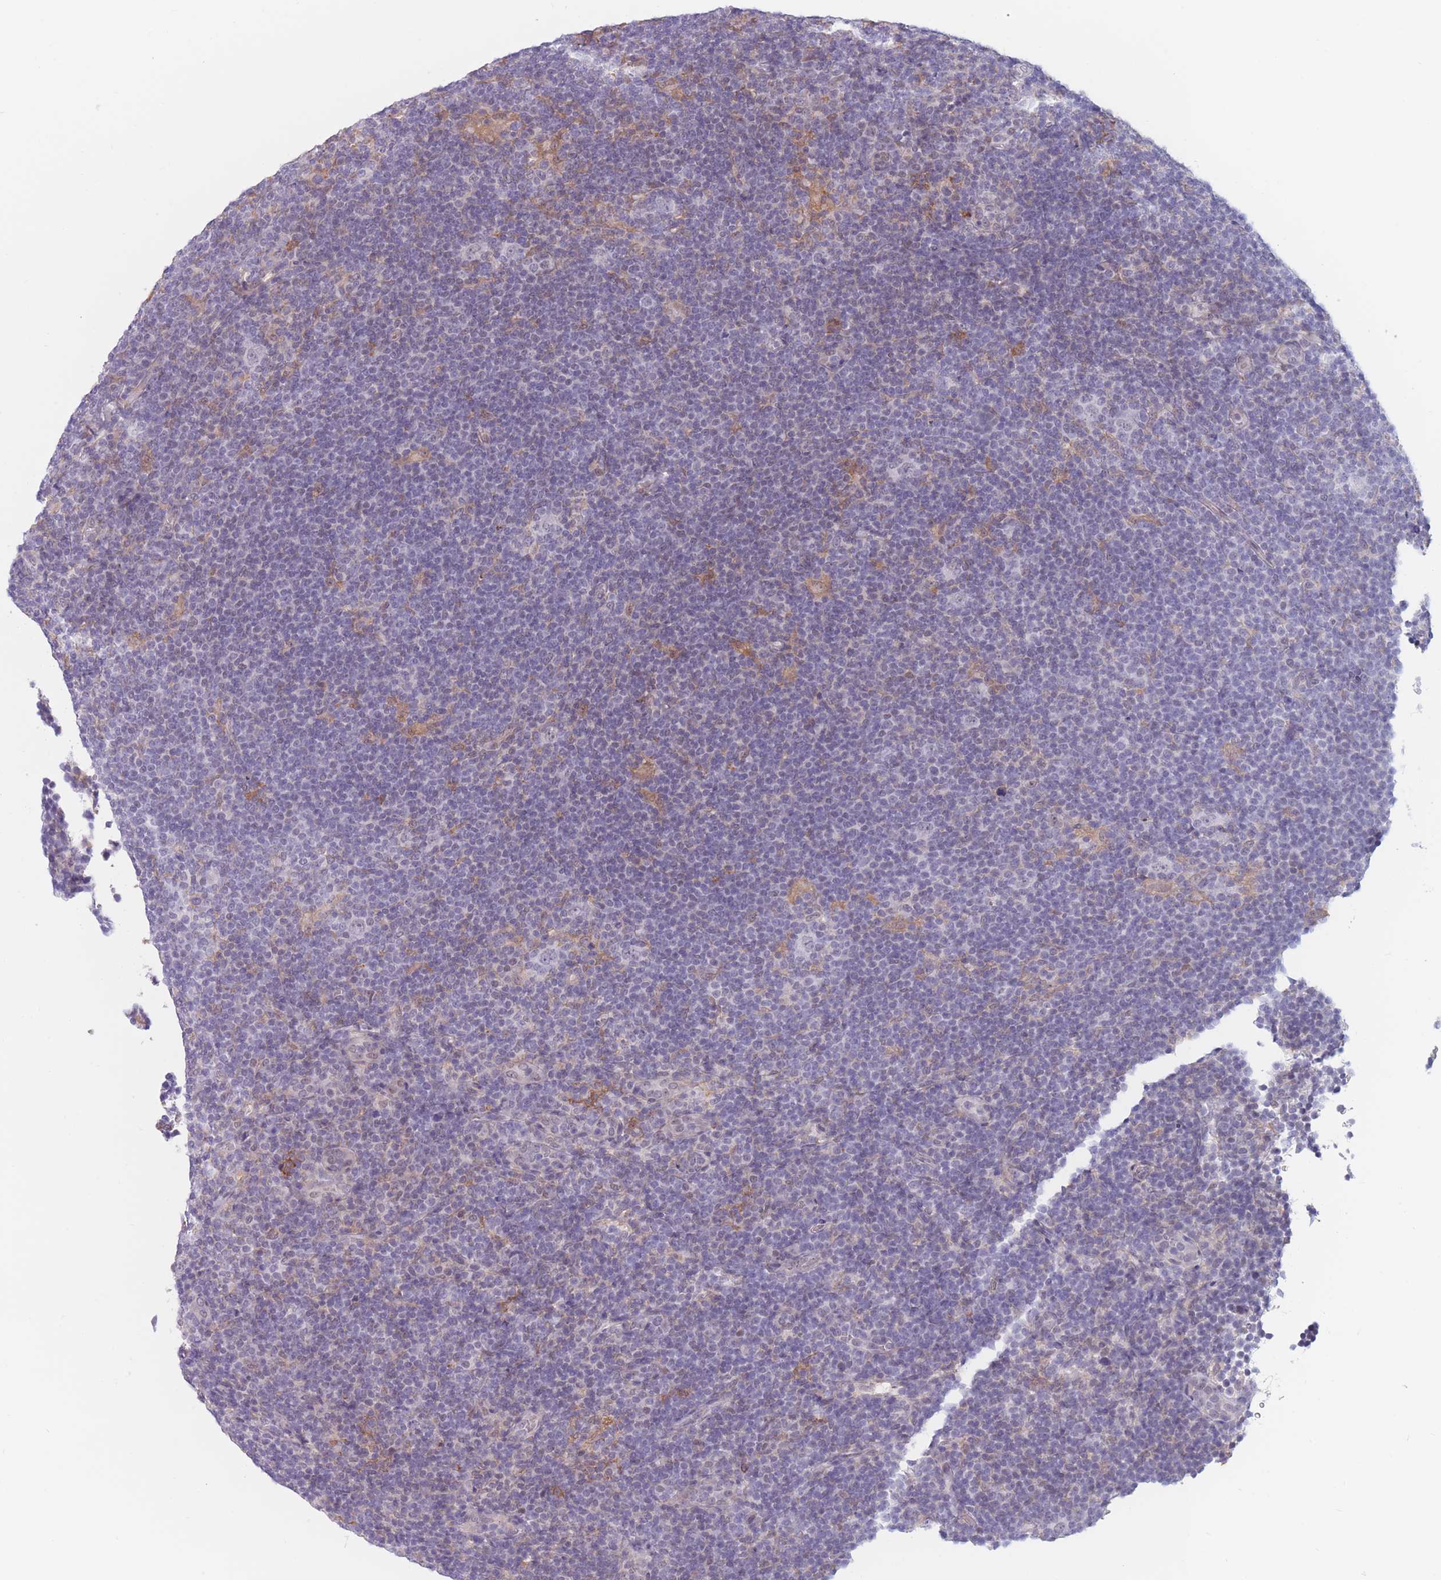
{"staining": {"intensity": "negative", "quantity": "none", "location": "none"}, "tissue": "lymphoma", "cell_type": "Tumor cells", "image_type": "cancer", "snomed": [{"axis": "morphology", "description": "Hodgkin's disease, NOS"}, {"axis": "topography", "description": "Lymph node"}], "caption": "Lymphoma was stained to show a protein in brown. There is no significant positivity in tumor cells. (DAB (3,3'-diaminobenzidine) immunohistochemistry (IHC) visualized using brightfield microscopy, high magnification).", "gene": "PODXL", "patient": {"sex": "female", "age": 57}}